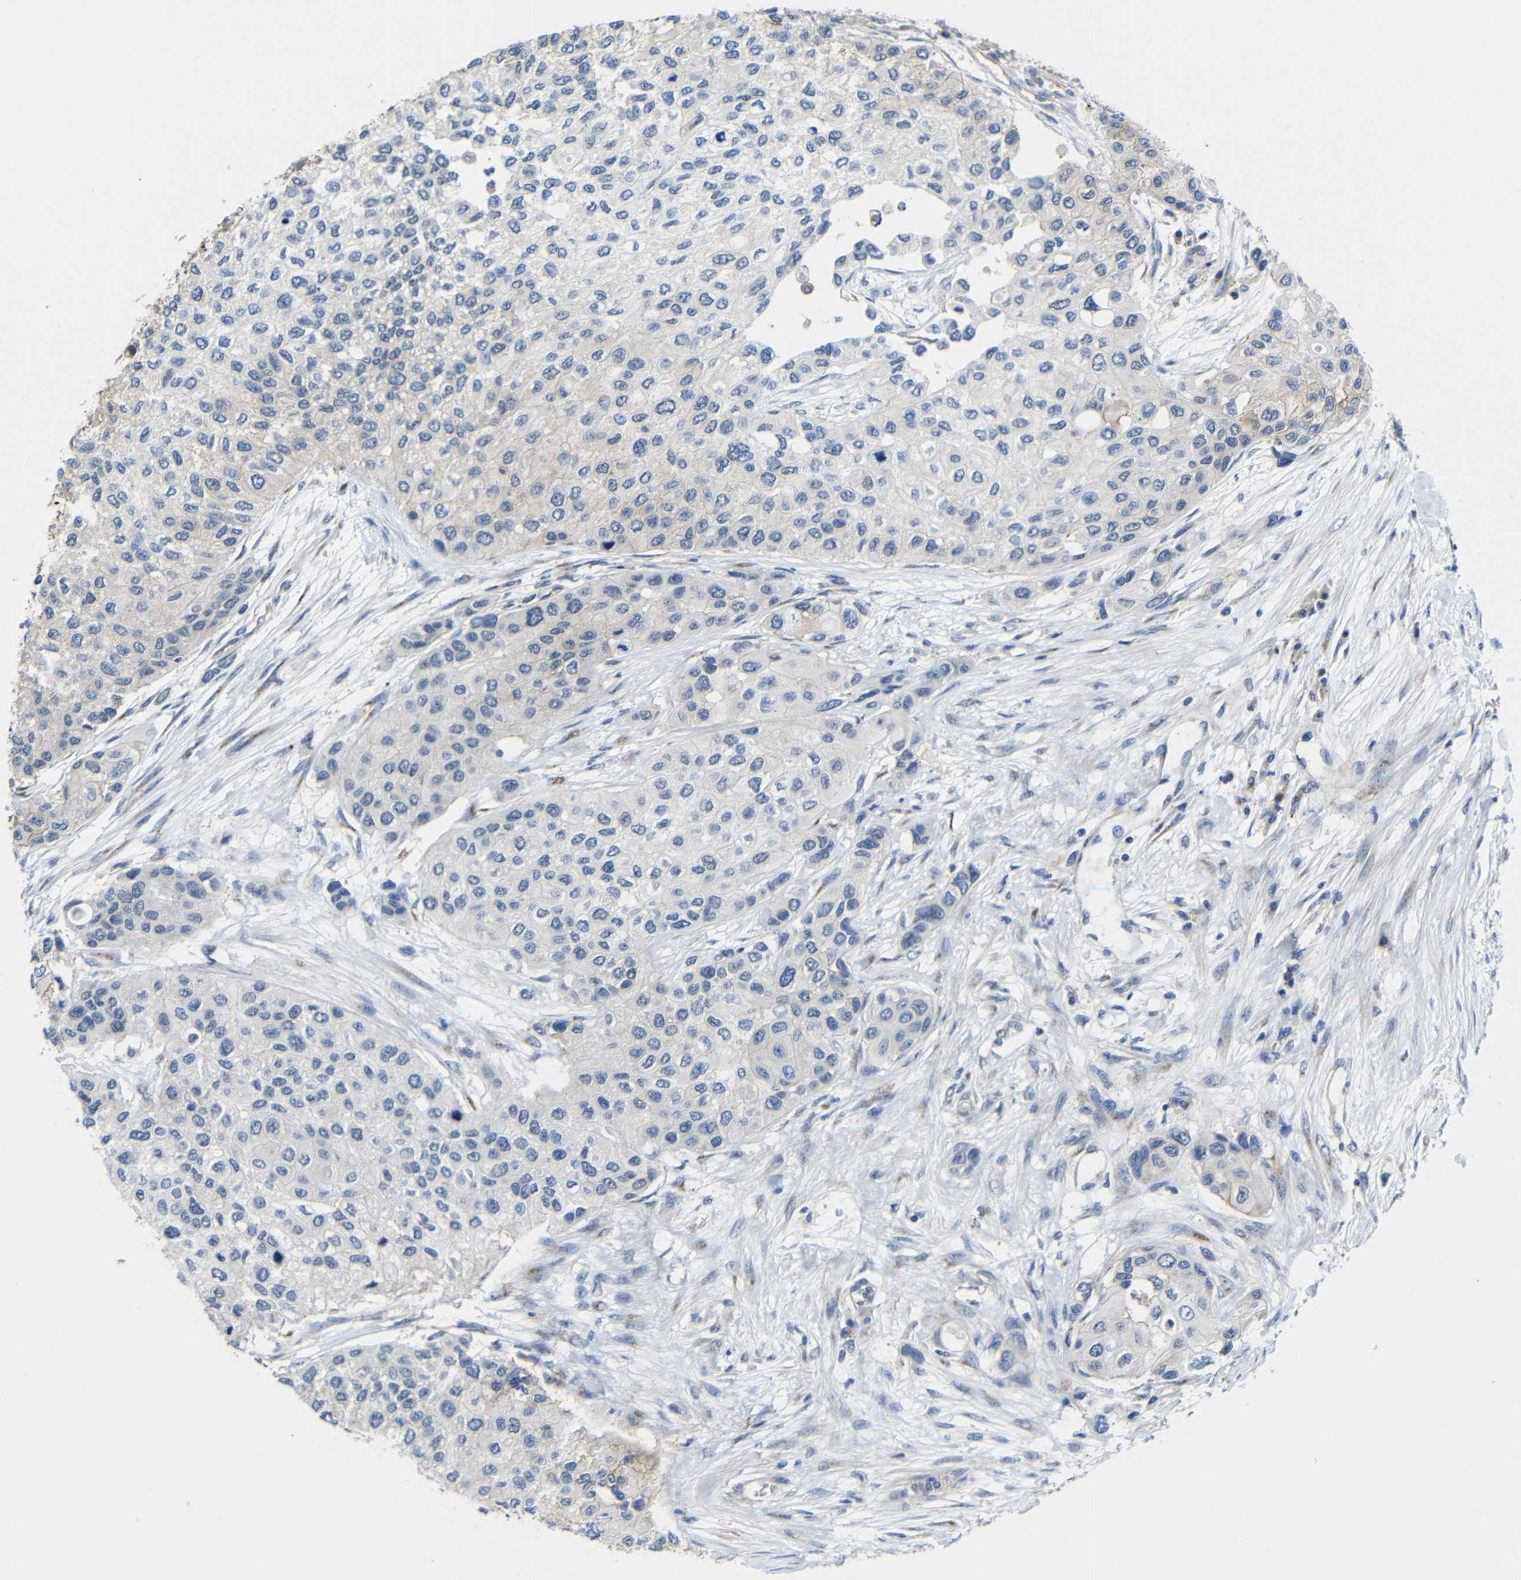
{"staining": {"intensity": "negative", "quantity": "none", "location": "none"}, "tissue": "urothelial cancer", "cell_type": "Tumor cells", "image_type": "cancer", "snomed": [{"axis": "morphology", "description": "Urothelial carcinoma, High grade"}, {"axis": "topography", "description": "Urinary bladder"}], "caption": "The image shows no staining of tumor cells in urothelial cancer.", "gene": "ZNF90", "patient": {"sex": "female", "age": 56}}